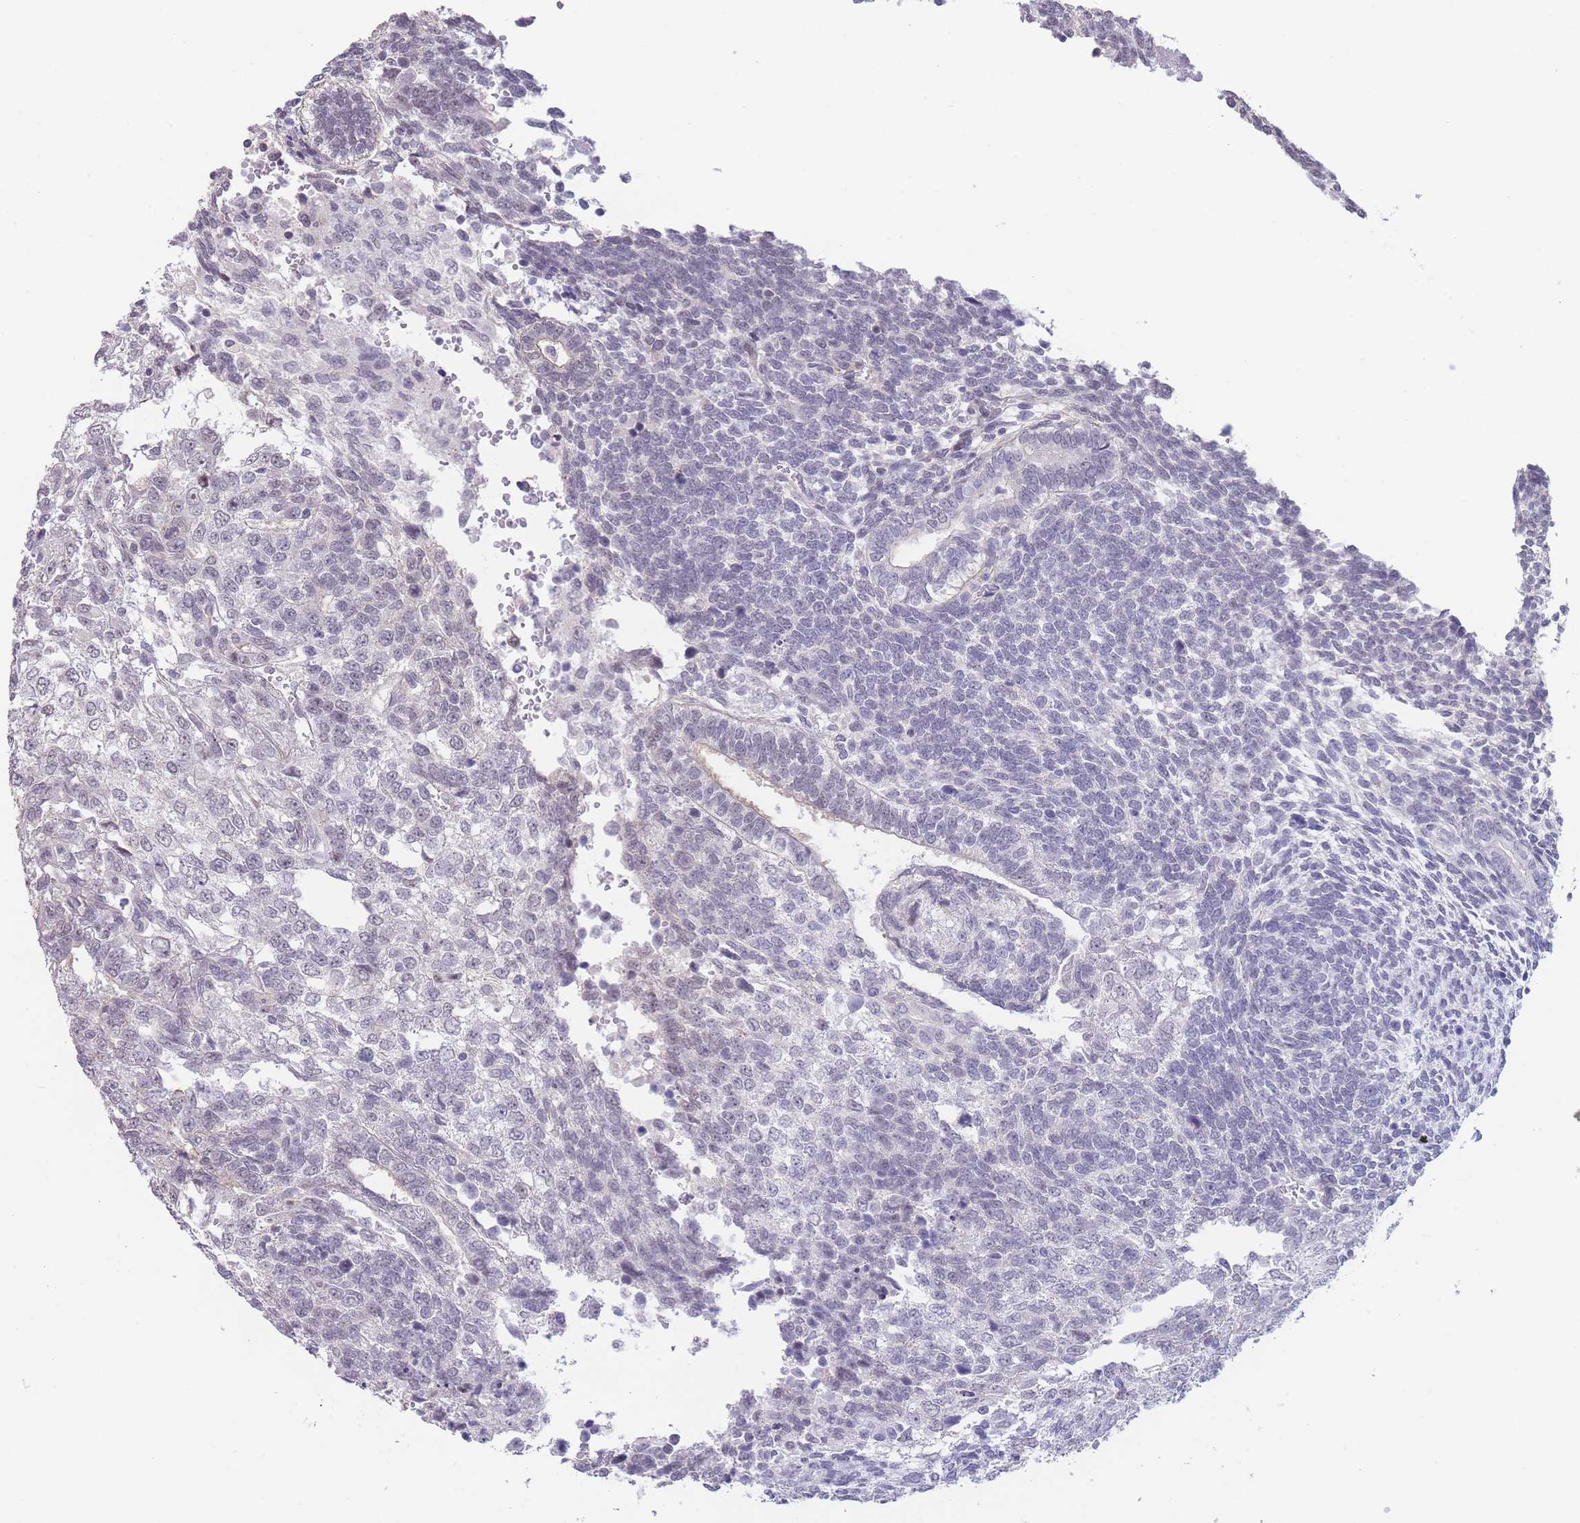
{"staining": {"intensity": "negative", "quantity": "none", "location": "none"}, "tissue": "testis cancer", "cell_type": "Tumor cells", "image_type": "cancer", "snomed": [{"axis": "morphology", "description": "Carcinoma, Embryonal, NOS"}, {"axis": "topography", "description": "Testis"}], "caption": "IHC image of testis cancer (embryonal carcinoma) stained for a protein (brown), which shows no positivity in tumor cells.", "gene": "ASAP3", "patient": {"sex": "male", "age": 23}}